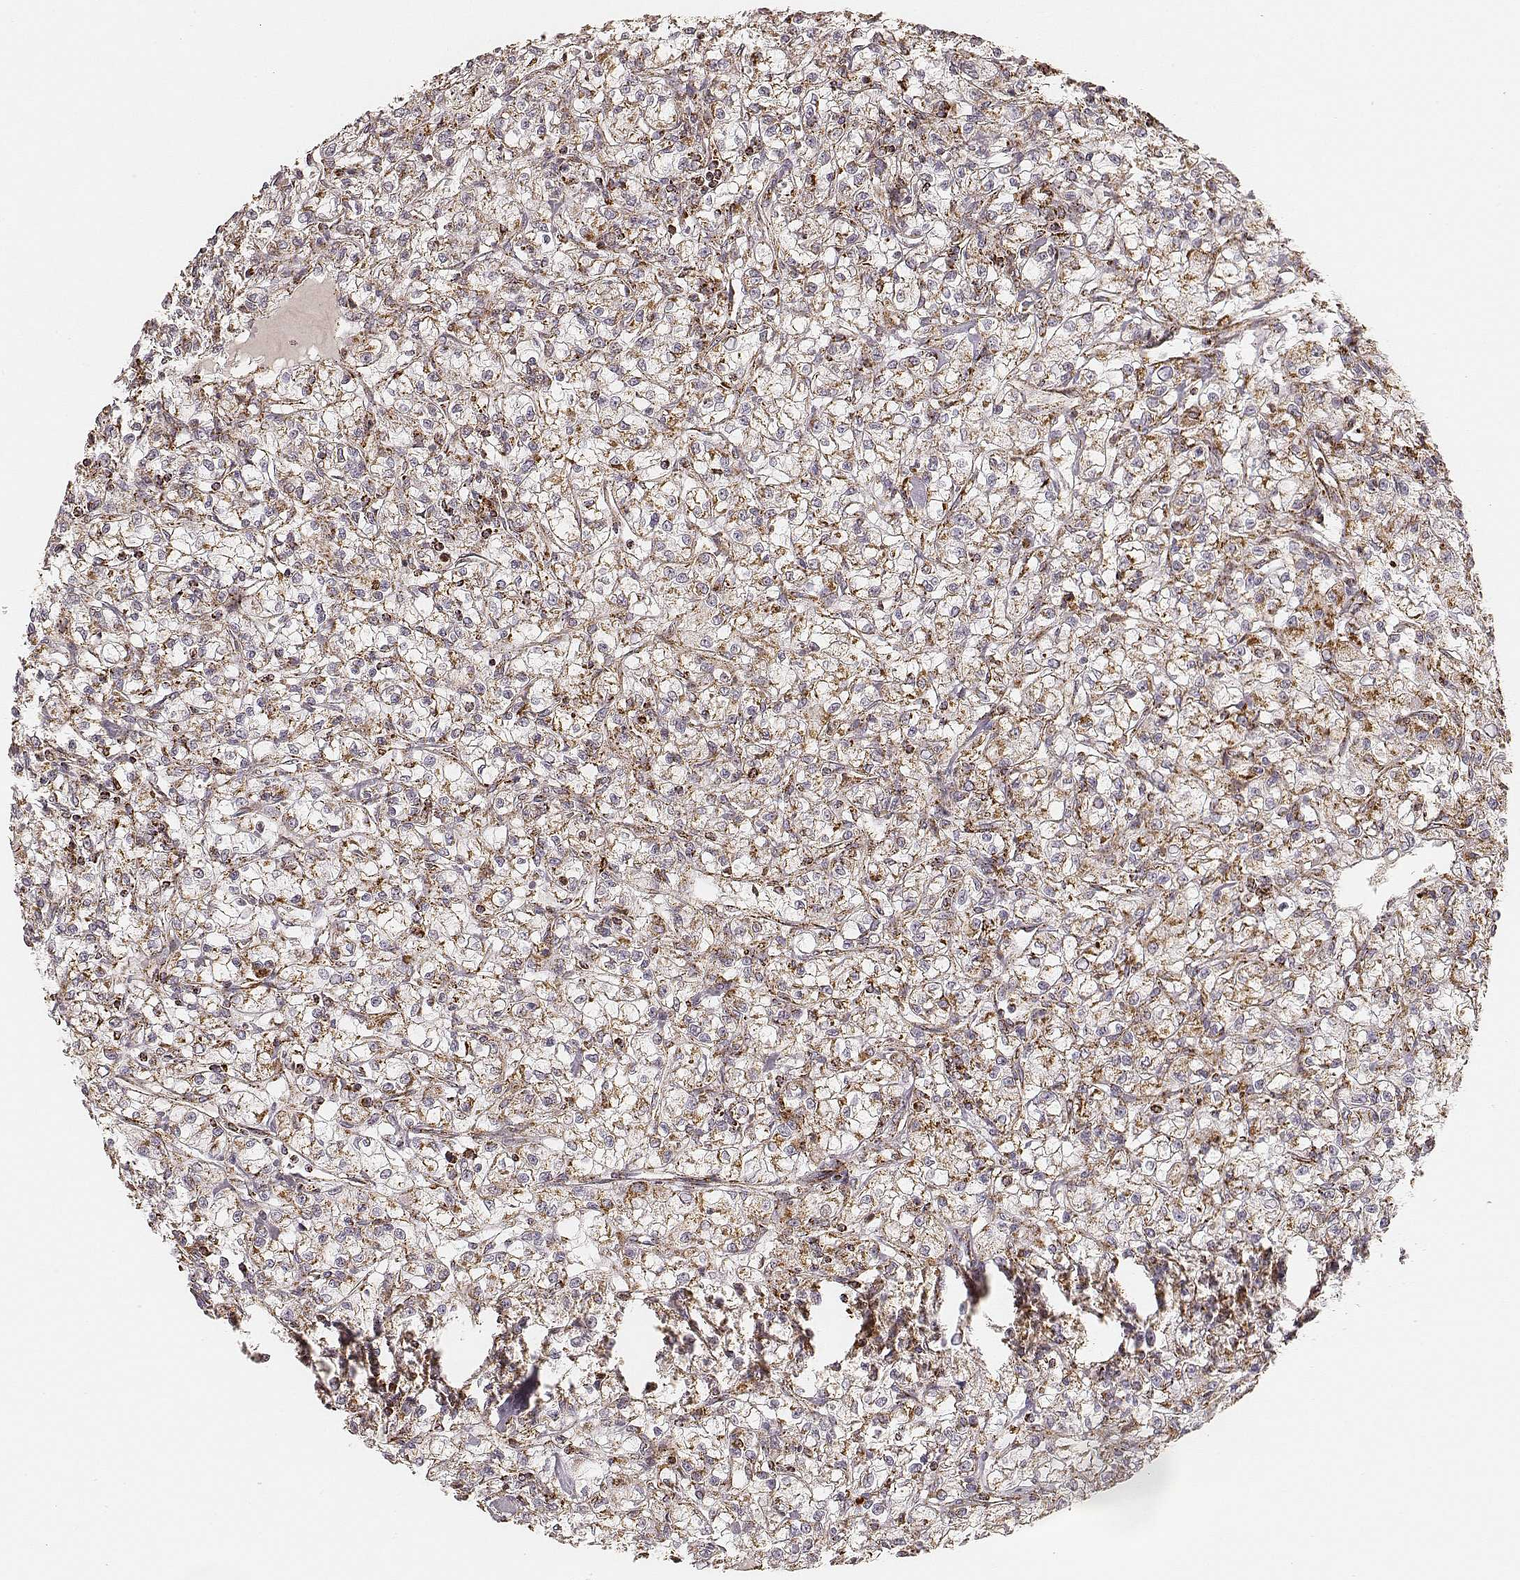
{"staining": {"intensity": "moderate", "quantity": ">75%", "location": "cytoplasmic/membranous"}, "tissue": "renal cancer", "cell_type": "Tumor cells", "image_type": "cancer", "snomed": [{"axis": "morphology", "description": "Adenocarcinoma, NOS"}, {"axis": "topography", "description": "Kidney"}], "caption": "Tumor cells show medium levels of moderate cytoplasmic/membranous positivity in about >75% of cells in renal cancer.", "gene": "CS", "patient": {"sex": "female", "age": 59}}